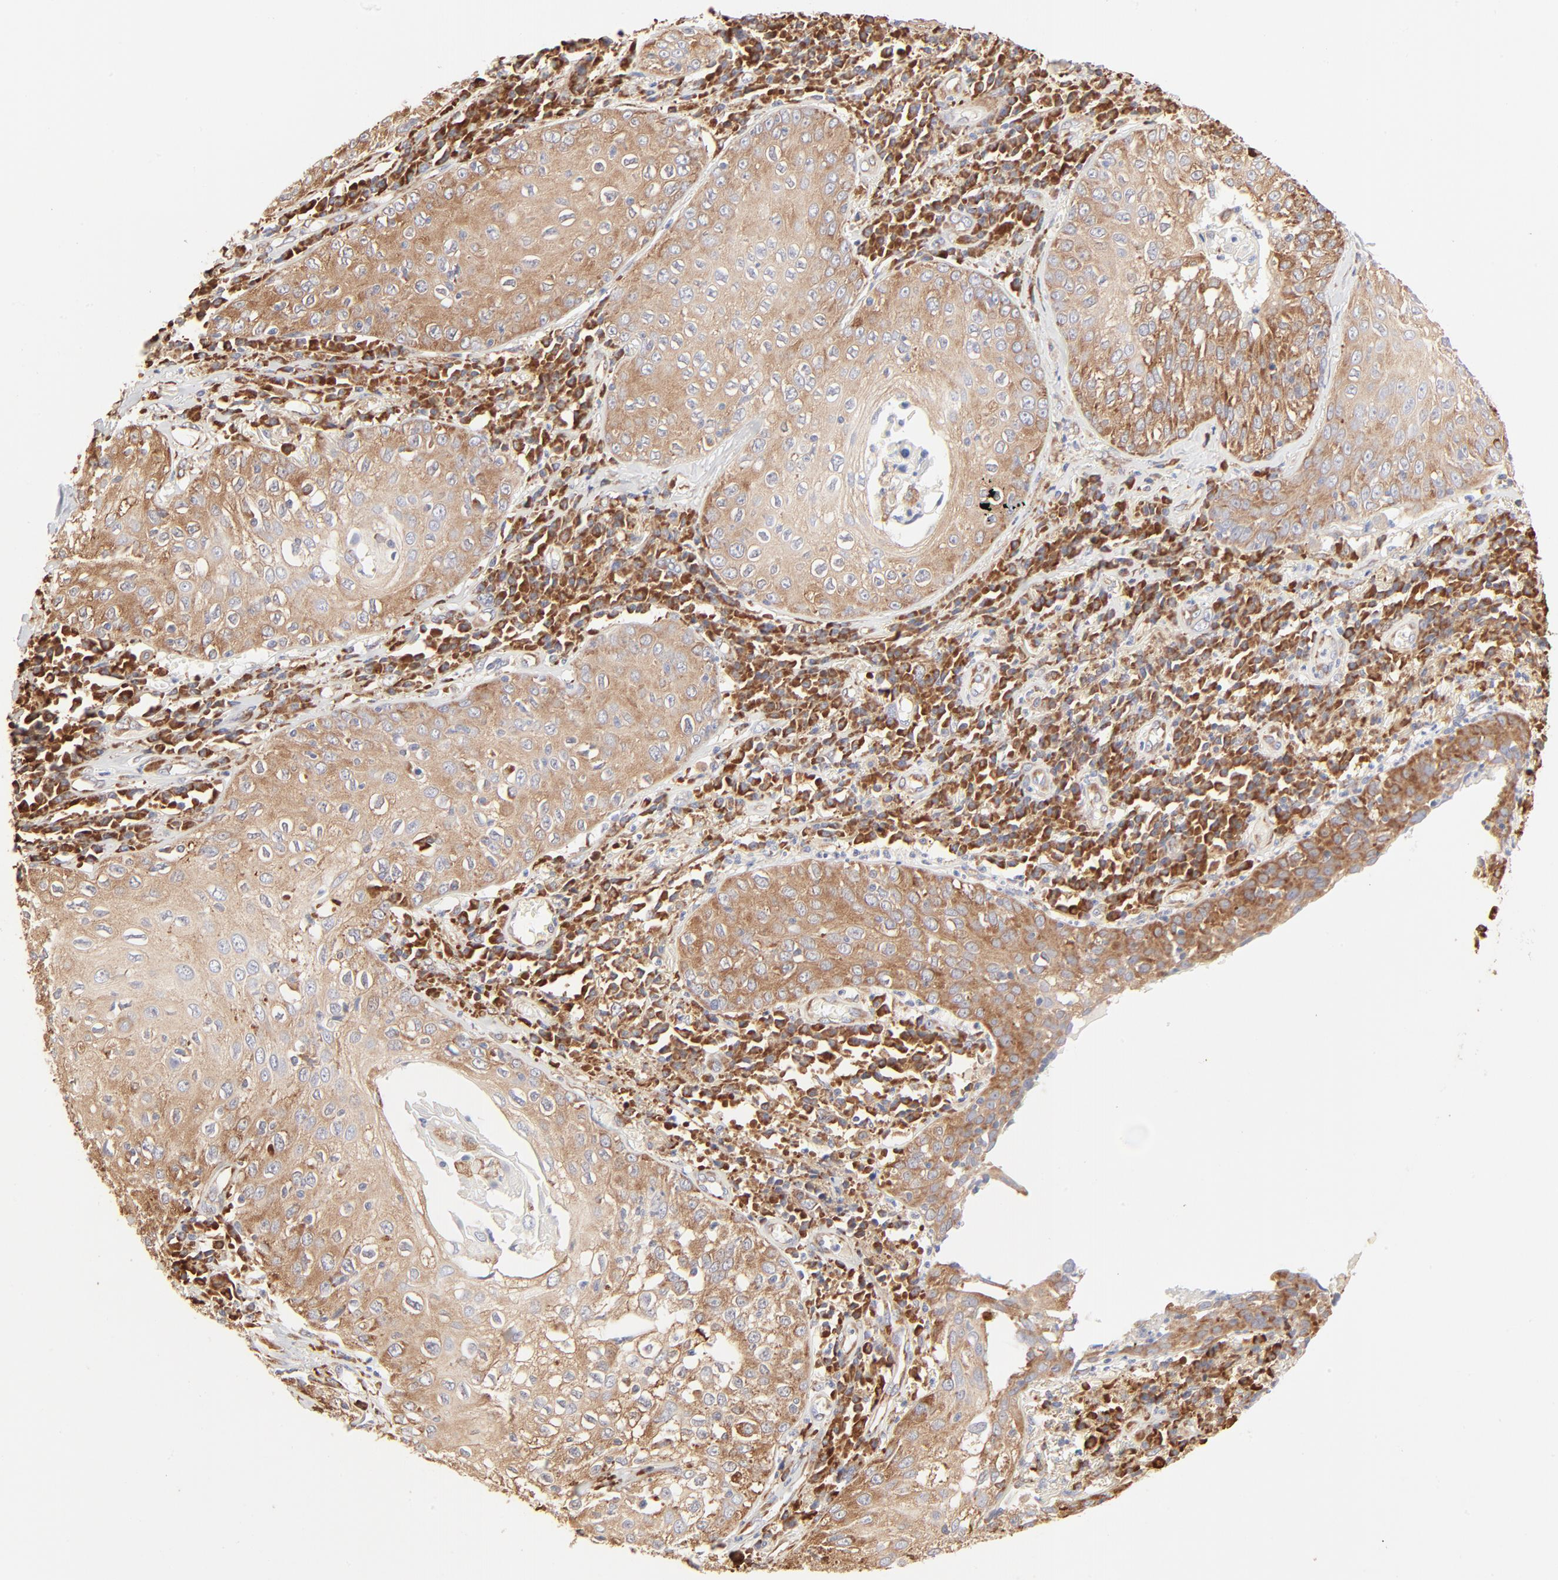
{"staining": {"intensity": "moderate", "quantity": ">75%", "location": "cytoplasmic/membranous"}, "tissue": "skin cancer", "cell_type": "Tumor cells", "image_type": "cancer", "snomed": [{"axis": "morphology", "description": "Squamous cell carcinoma, NOS"}, {"axis": "topography", "description": "Skin"}], "caption": "Immunohistochemistry (IHC) (DAB) staining of human skin cancer (squamous cell carcinoma) shows moderate cytoplasmic/membranous protein expression in about >75% of tumor cells. (DAB = brown stain, brightfield microscopy at high magnification).", "gene": "RPS20", "patient": {"sex": "male", "age": 65}}